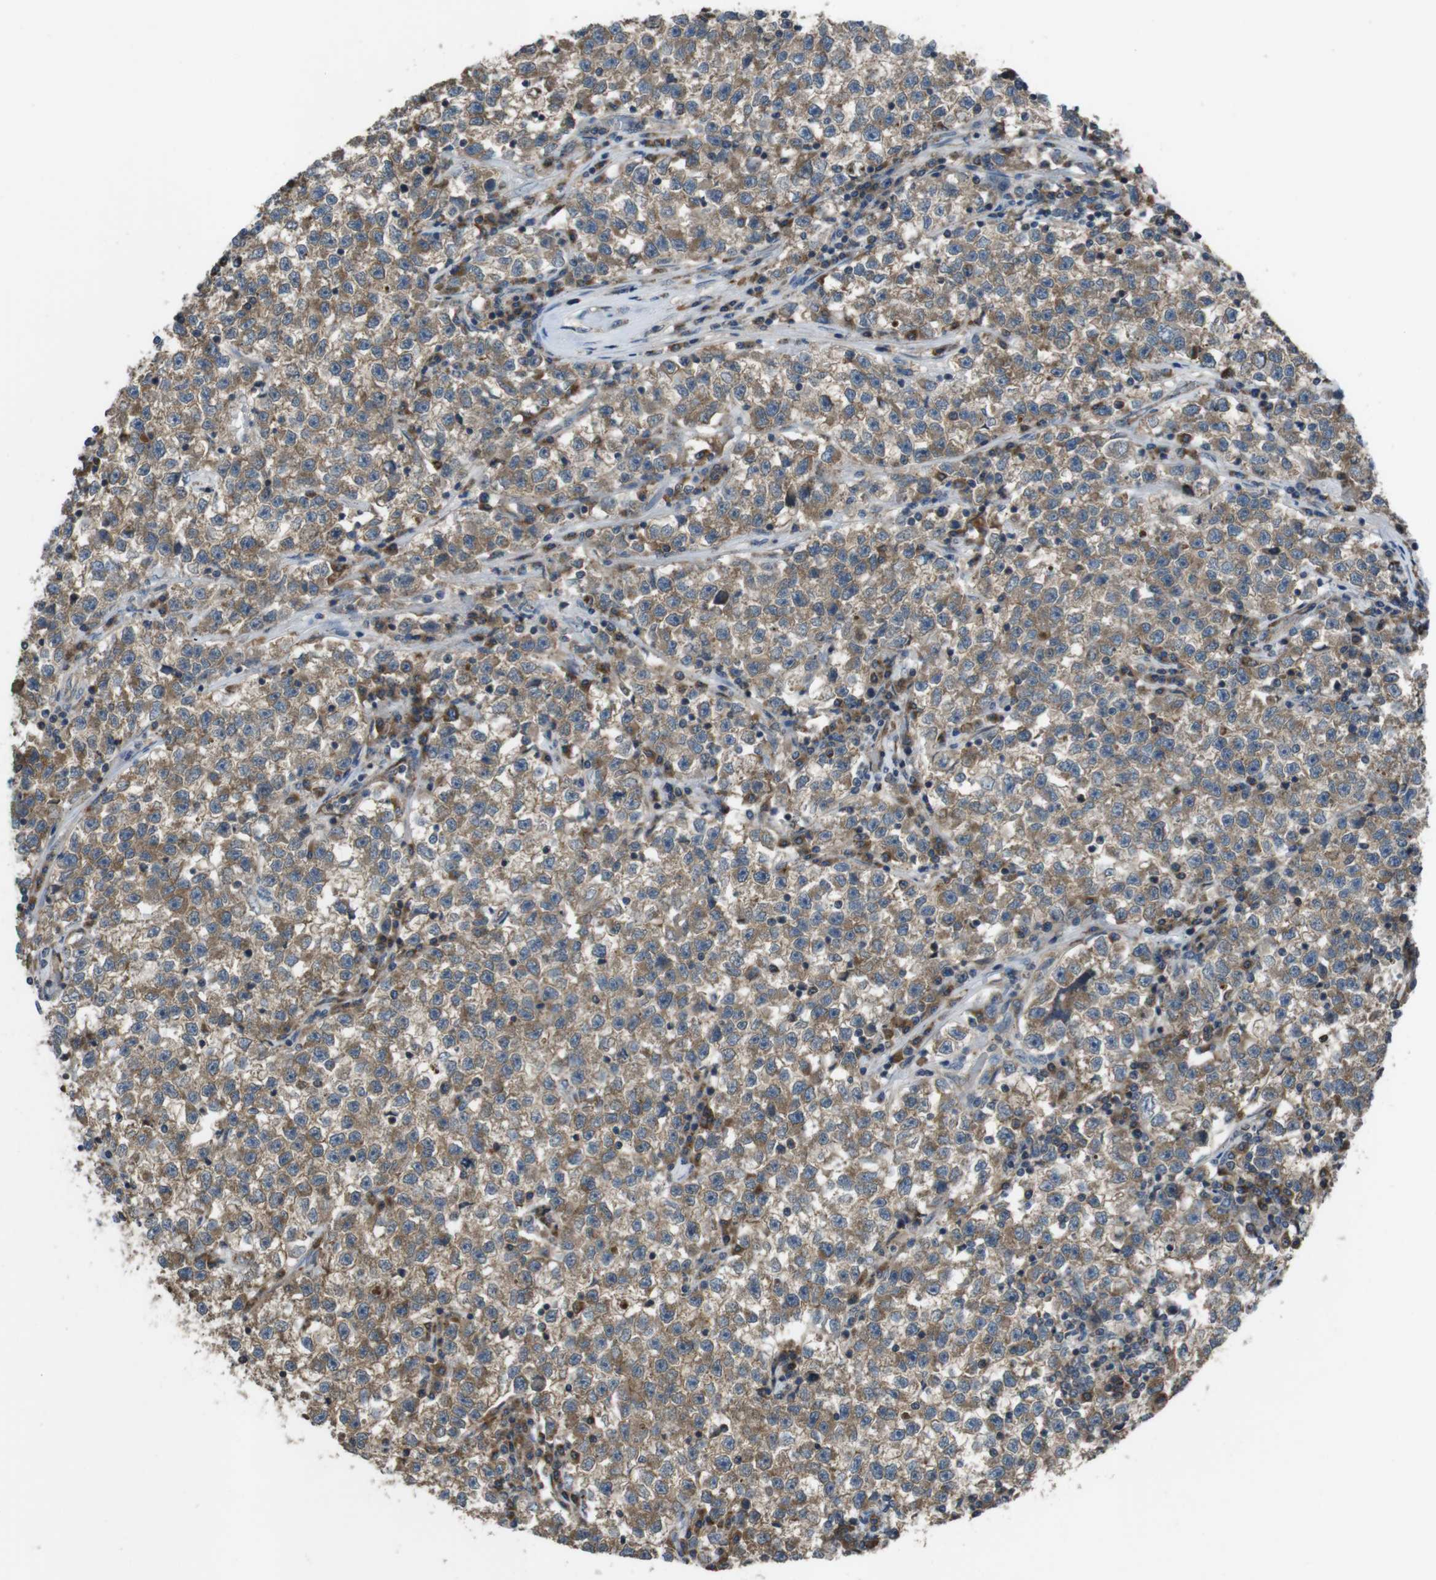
{"staining": {"intensity": "moderate", "quantity": ">75%", "location": "cytoplasmic/membranous"}, "tissue": "testis cancer", "cell_type": "Tumor cells", "image_type": "cancer", "snomed": [{"axis": "morphology", "description": "Seminoma, NOS"}, {"axis": "topography", "description": "Testis"}], "caption": "This is an image of immunohistochemistry staining of testis cancer, which shows moderate positivity in the cytoplasmic/membranous of tumor cells.", "gene": "SLC22A23", "patient": {"sex": "male", "age": 22}}